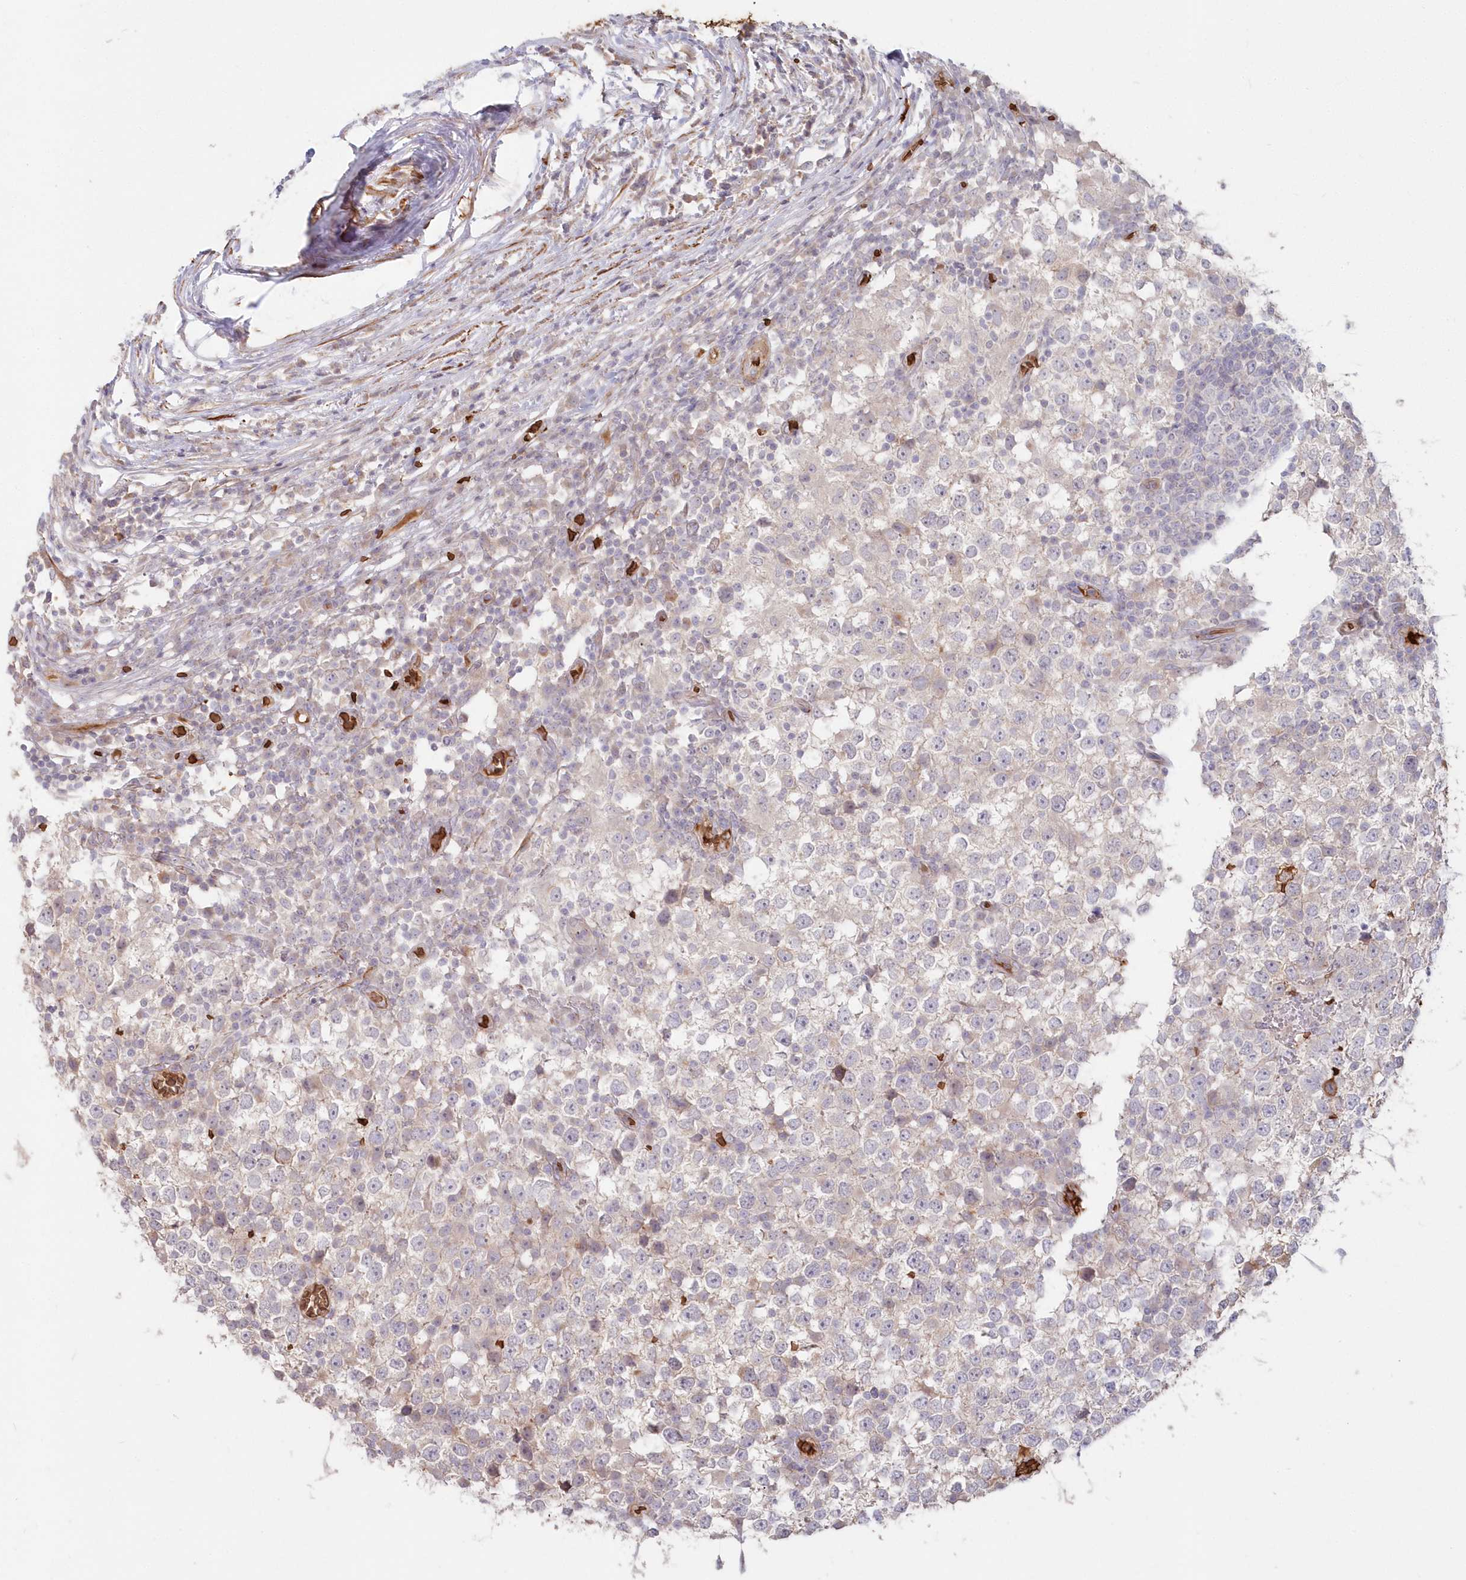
{"staining": {"intensity": "negative", "quantity": "none", "location": "none"}, "tissue": "testis cancer", "cell_type": "Tumor cells", "image_type": "cancer", "snomed": [{"axis": "morphology", "description": "Seminoma, NOS"}, {"axis": "topography", "description": "Testis"}], "caption": "Immunohistochemistry (IHC) histopathology image of neoplastic tissue: testis seminoma stained with DAB demonstrates no significant protein positivity in tumor cells.", "gene": "SERINC1", "patient": {"sex": "male", "age": 65}}